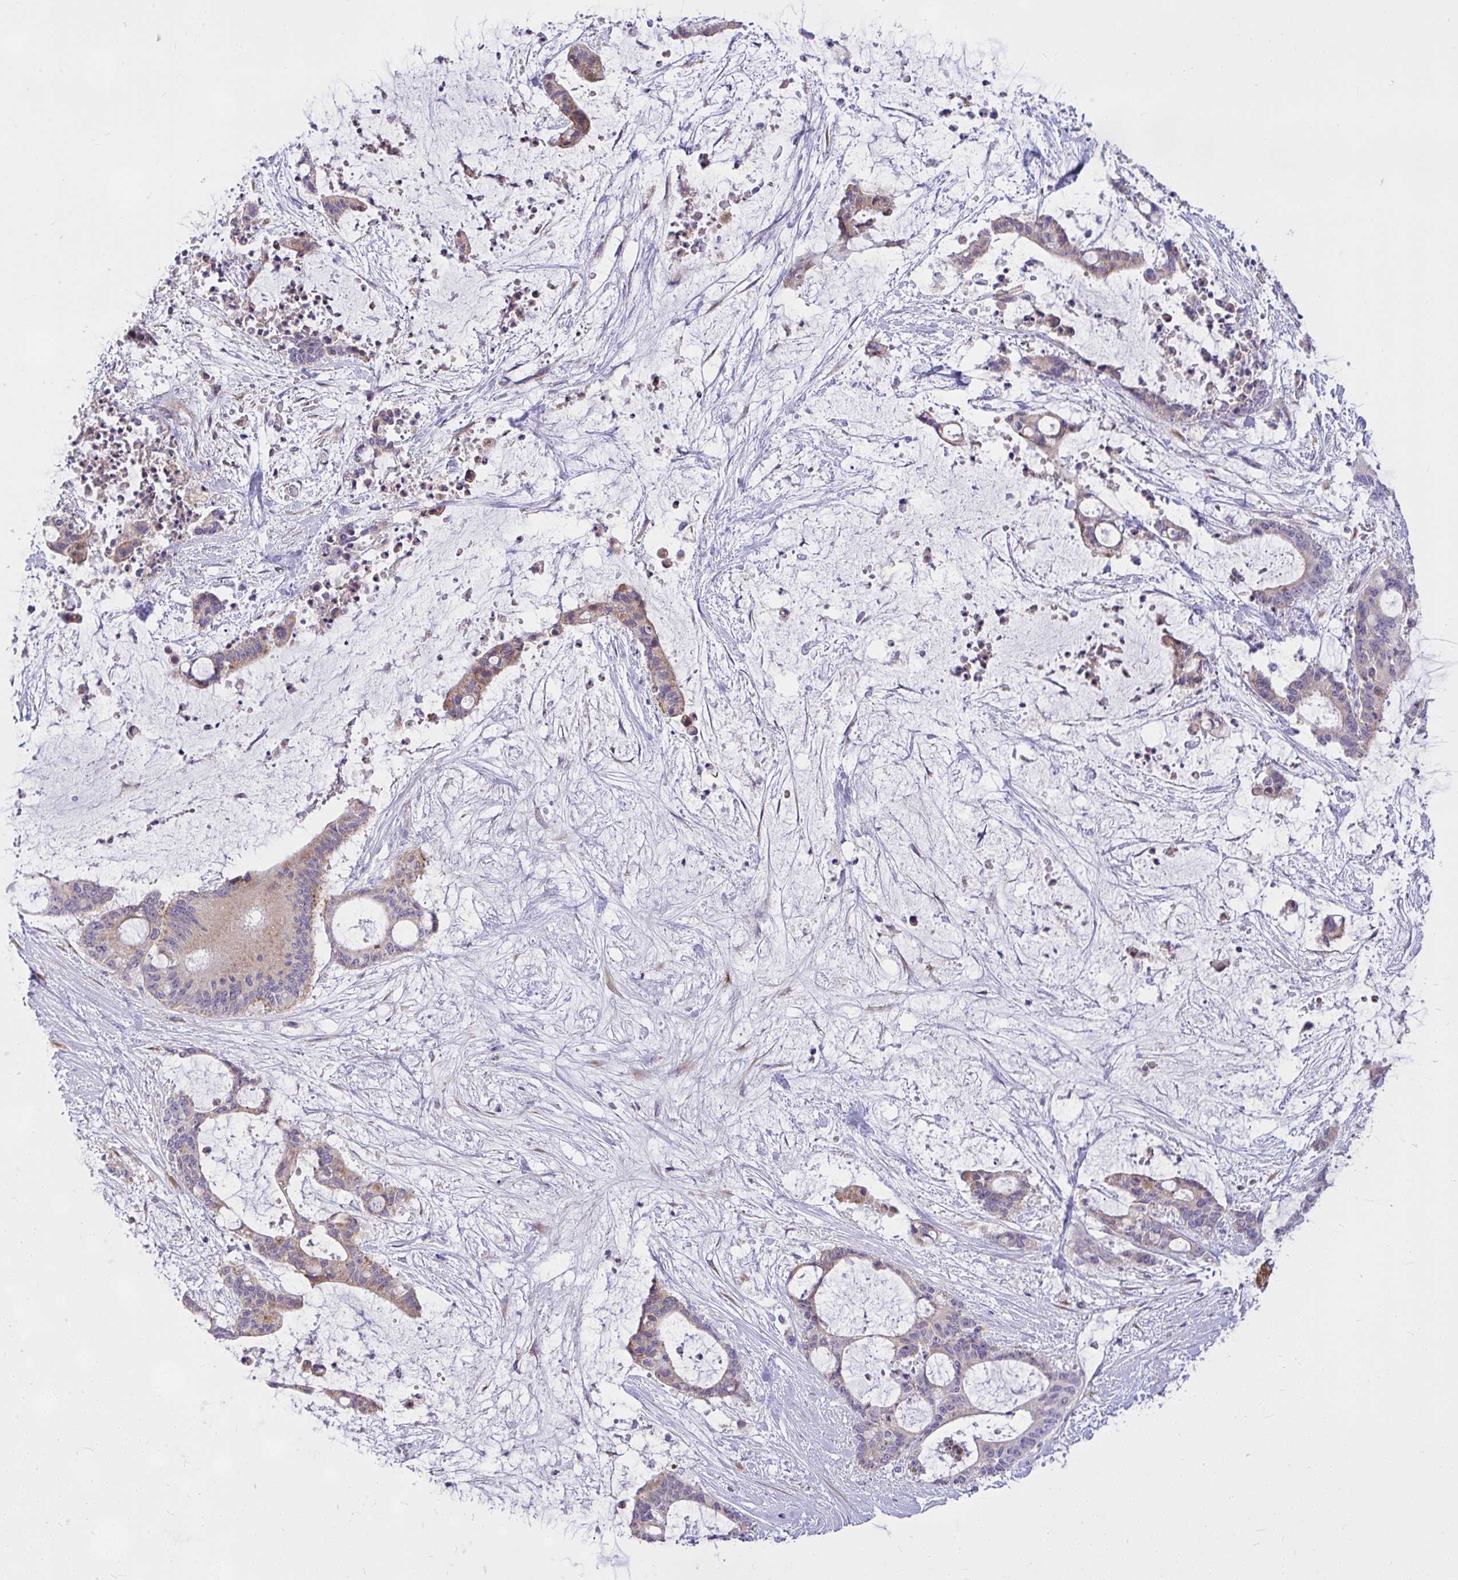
{"staining": {"intensity": "weak", "quantity": ">75%", "location": "cytoplasmic/membranous"}, "tissue": "liver cancer", "cell_type": "Tumor cells", "image_type": "cancer", "snomed": [{"axis": "morphology", "description": "Normal tissue, NOS"}, {"axis": "morphology", "description": "Cholangiocarcinoma"}, {"axis": "topography", "description": "Liver"}, {"axis": "topography", "description": "Peripheral nerve tissue"}], "caption": "A histopathology image showing weak cytoplasmic/membranous positivity in approximately >75% of tumor cells in liver cancer, as visualized by brown immunohistochemical staining.", "gene": "CEP63", "patient": {"sex": "female", "age": 73}}